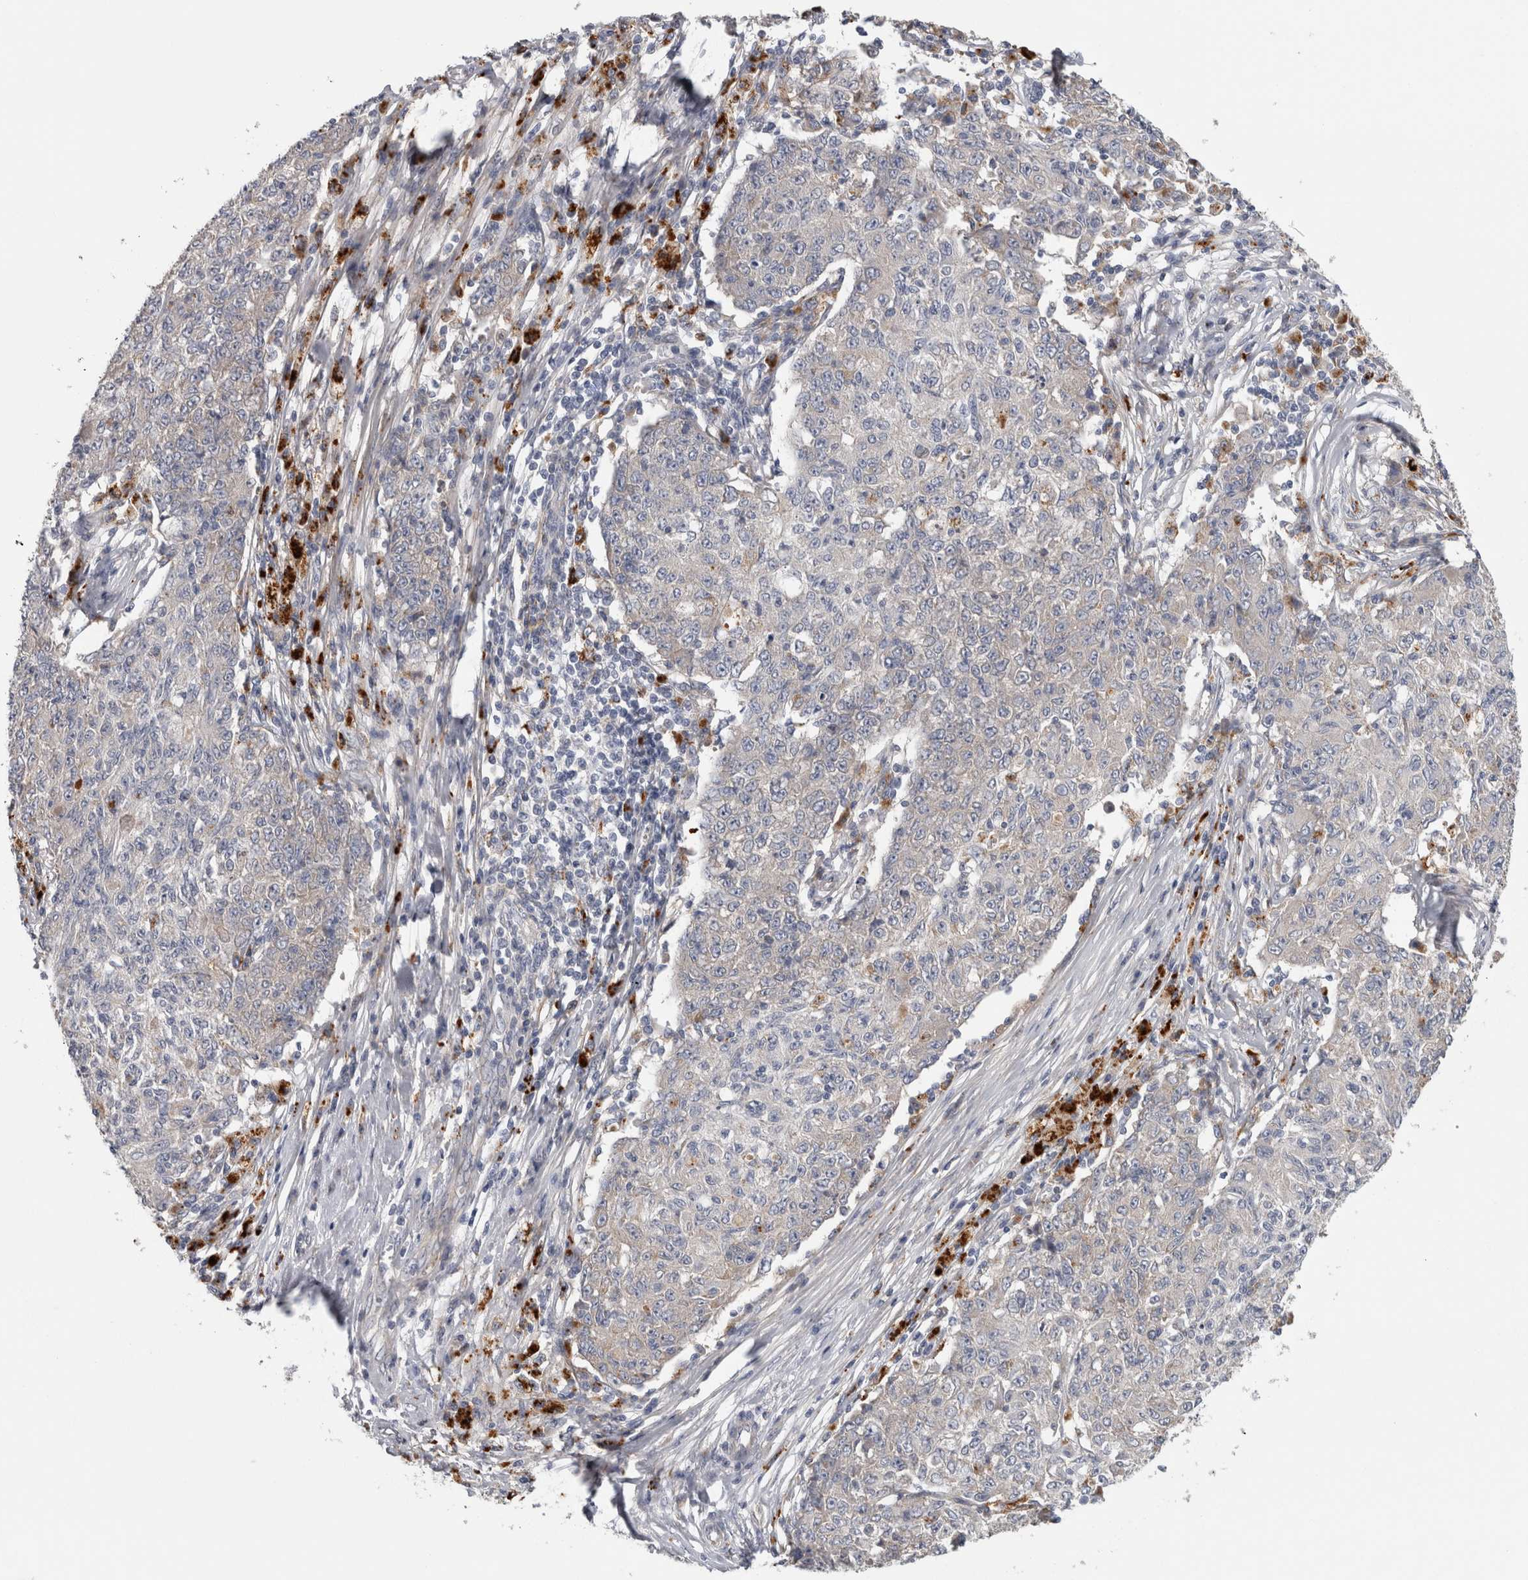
{"staining": {"intensity": "negative", "quantity": "none", "location": "none"}, "tissue": "ovarian cancer", "cell_type": "Tumor cells", "image_type": "cancer", "snomed": [{"axis": "morphology", "description": "Carcinoma, endometroid"}, {"axis": "topography", "description": "Ovary"}], "caption": "A high-resolution histopathology image shows immunohistochemistry (IHC) staining of ovarian cancer, which demonstrates no significant expression in tumor cells.", "gene": "ATXN2", "patient": {"sex": "female", "age": 42}}